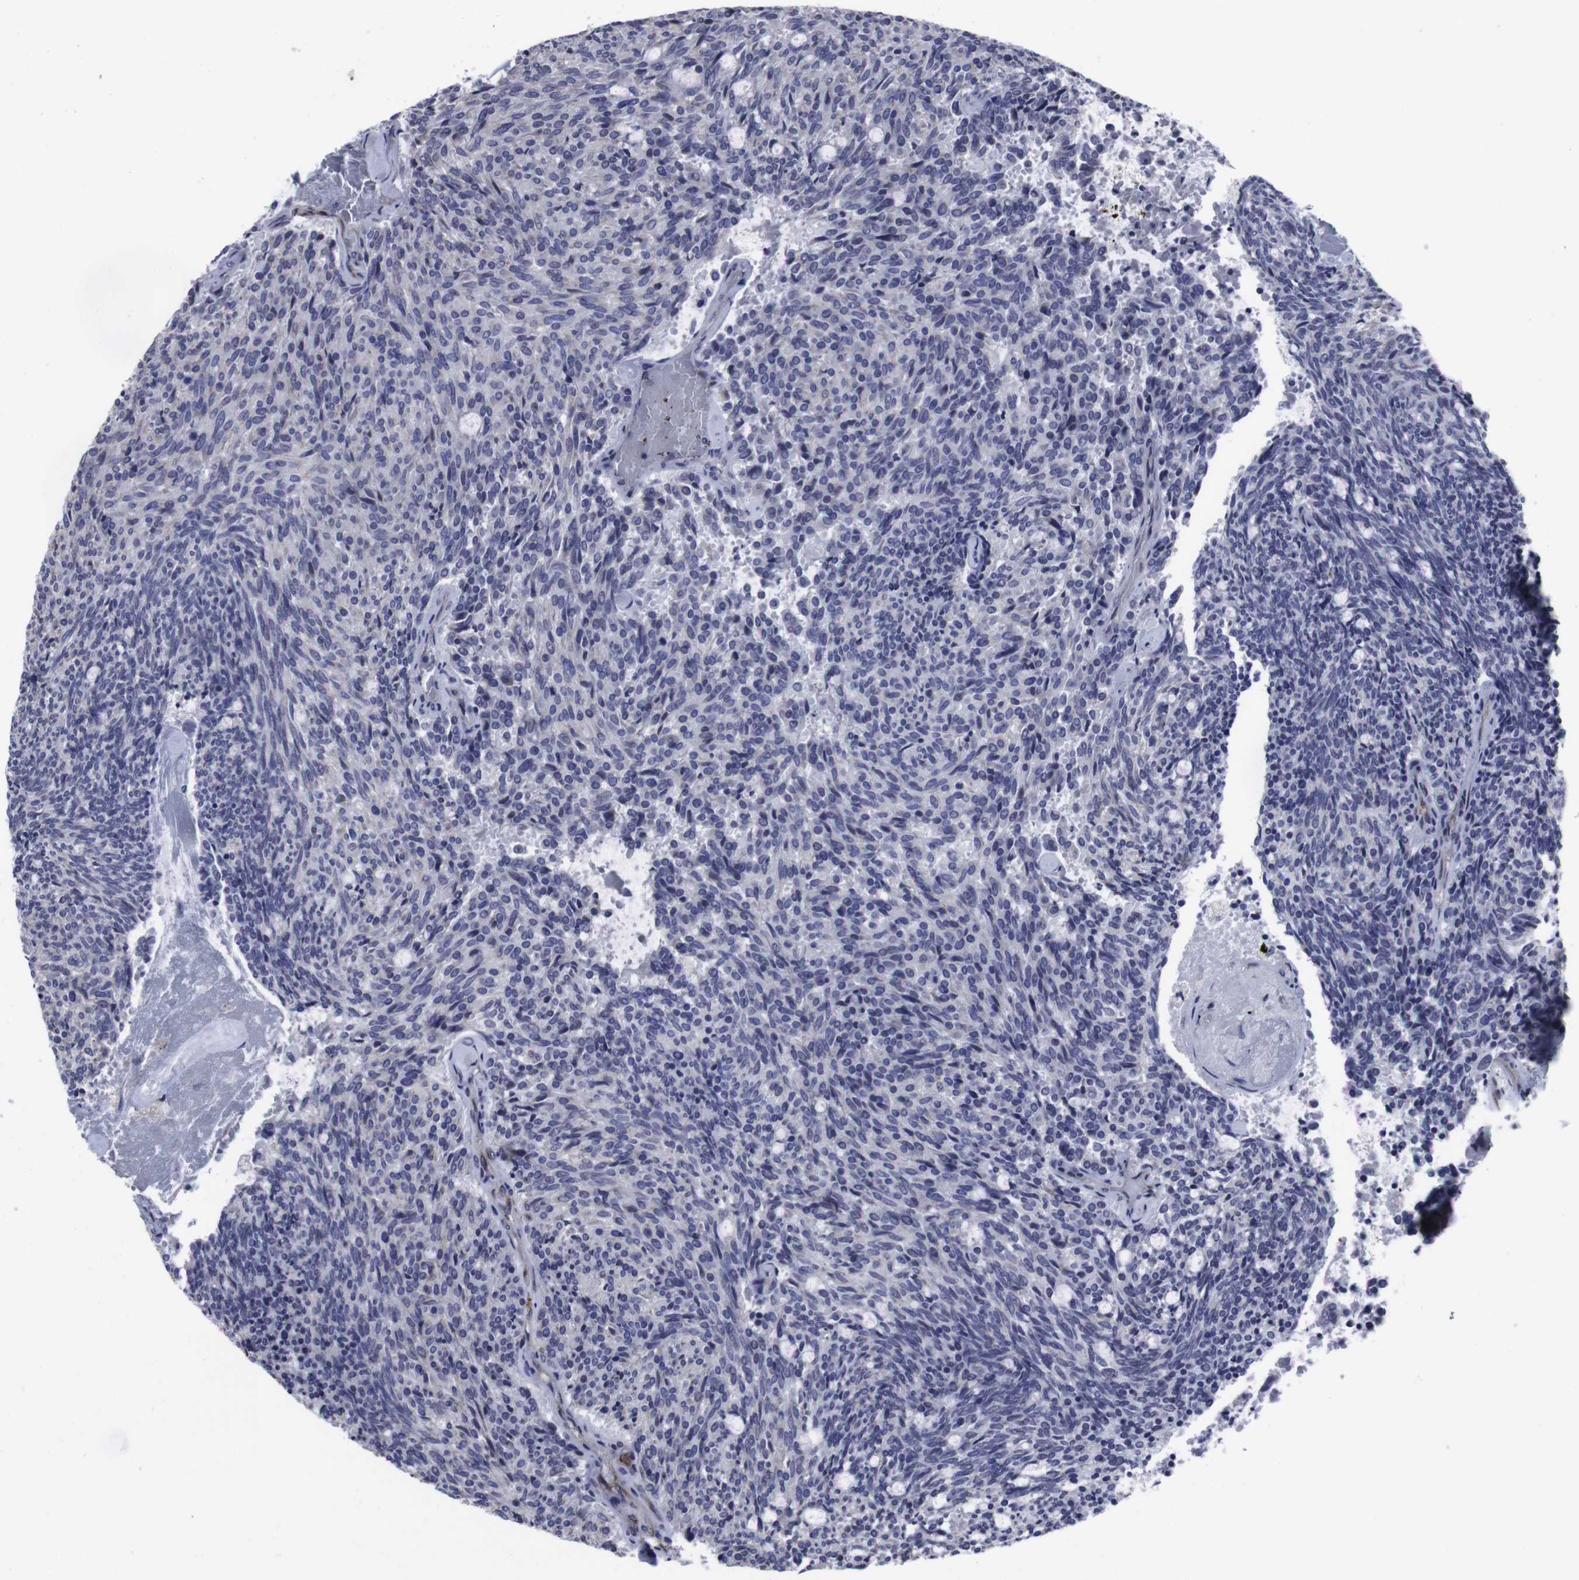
{"staining": {"intensity": "negative", "quantity": "none", "location": "none"}, "tissue": "carcinoid", "cell_type": "Tumor cells", "image_type": "cancer", "snomed": [{"axis": "morphology", "description": "Carcinoid, malignant, NOS"}, {"axis": "topography", "description": "Pancreas"}], "caption": "Immunohistochemical staining of carcinoid displays no significant staining in tumor cells.", "gene": "SNCG", "patient": {"sex": "female", "age": 54}}